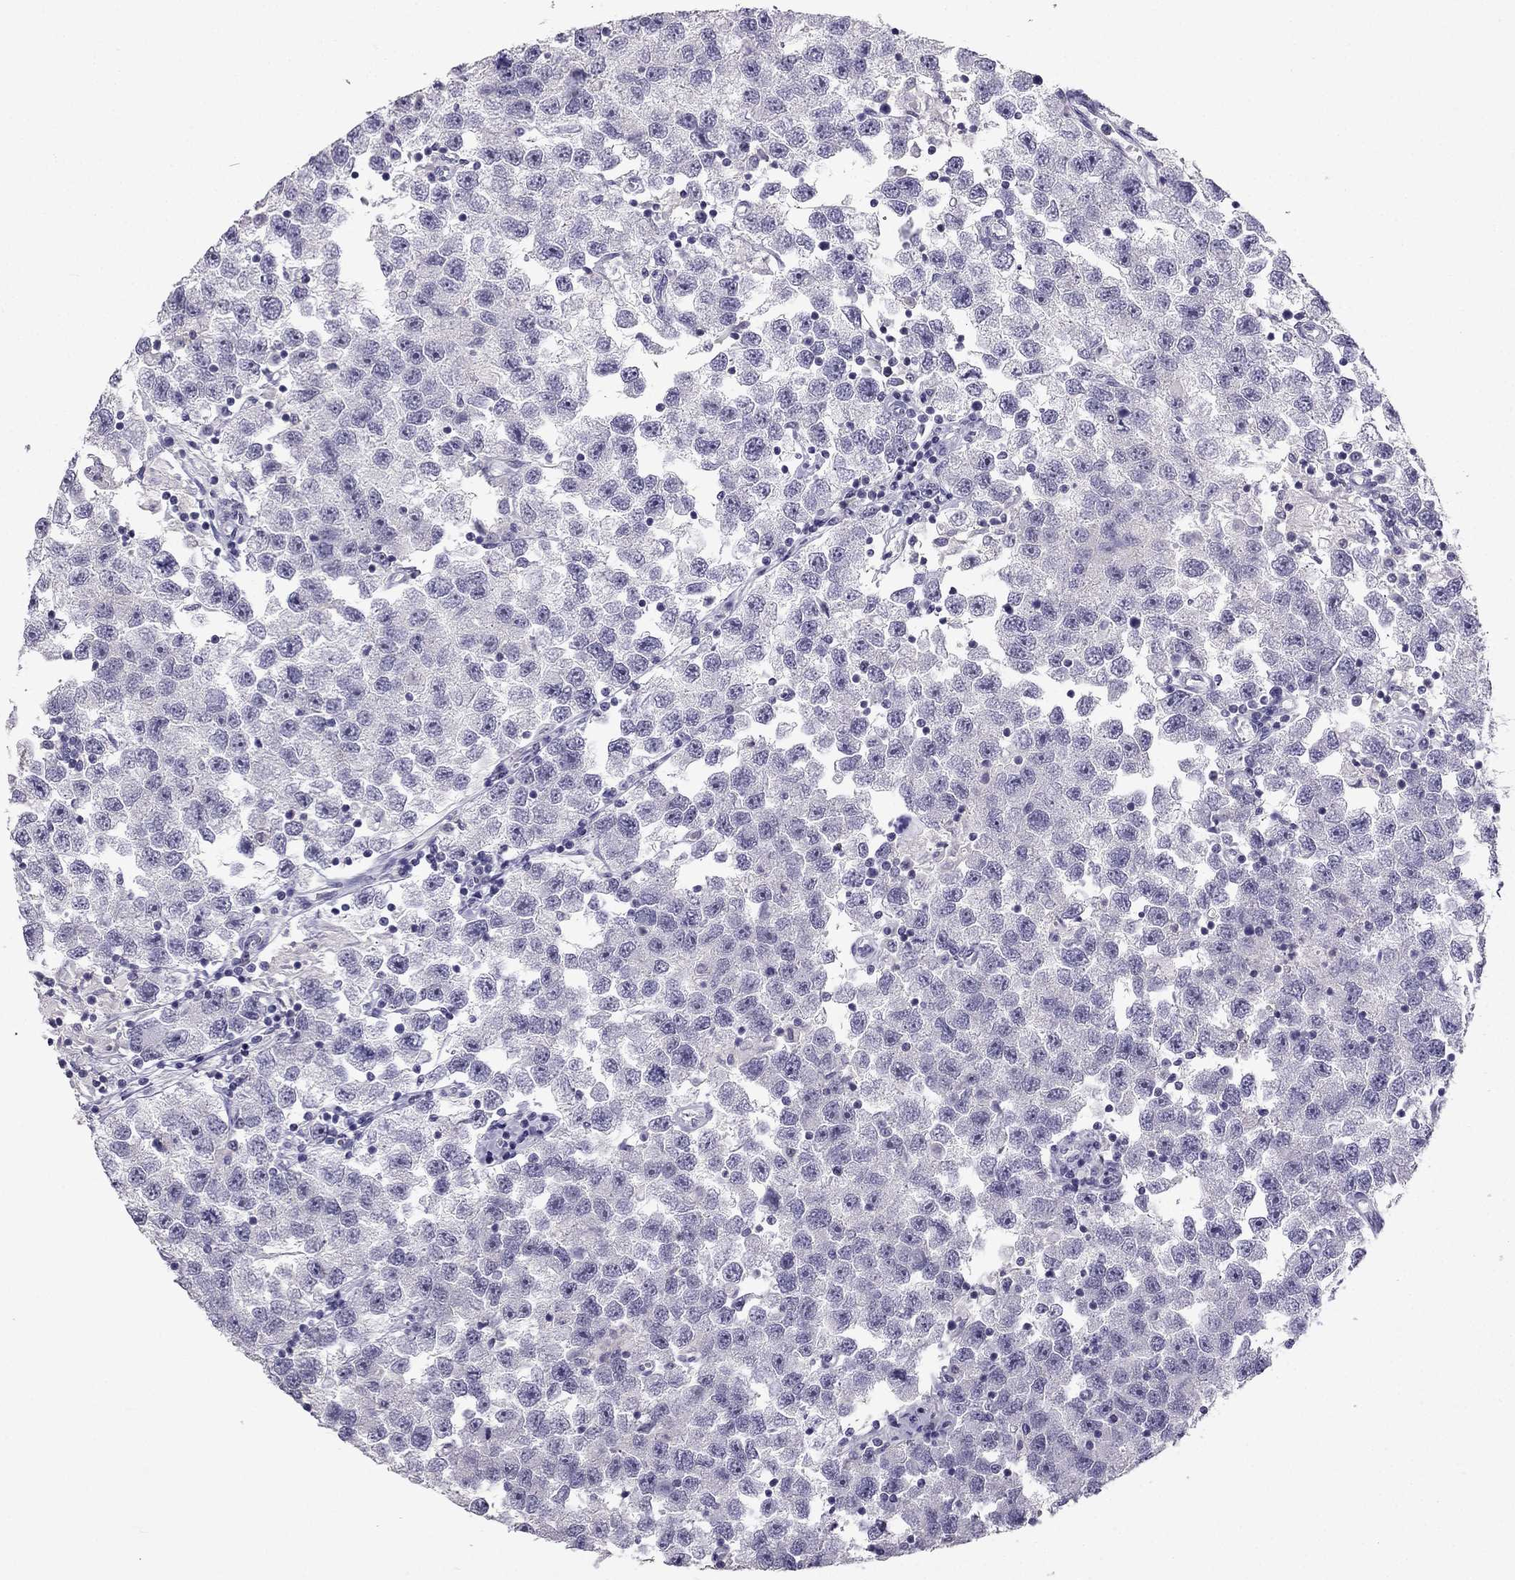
{"staining": {"intensity": "negative", "quantity": "none", "location": "none"}, "tissue": "testis cancer", "cell_type": "Tumor cells", "image_type": "cancer", "snomed": [{"axis": "morphology", "description": "Seminoma, NOS"}, {"axis": "topography", "description": "Testis"}], "caption": "Photomicrograph shows no protein staining in tumor cells of seminoma (testis) tissue.", "gene": "LMTK3", "patient": {"sex": "male", "age": 26}}